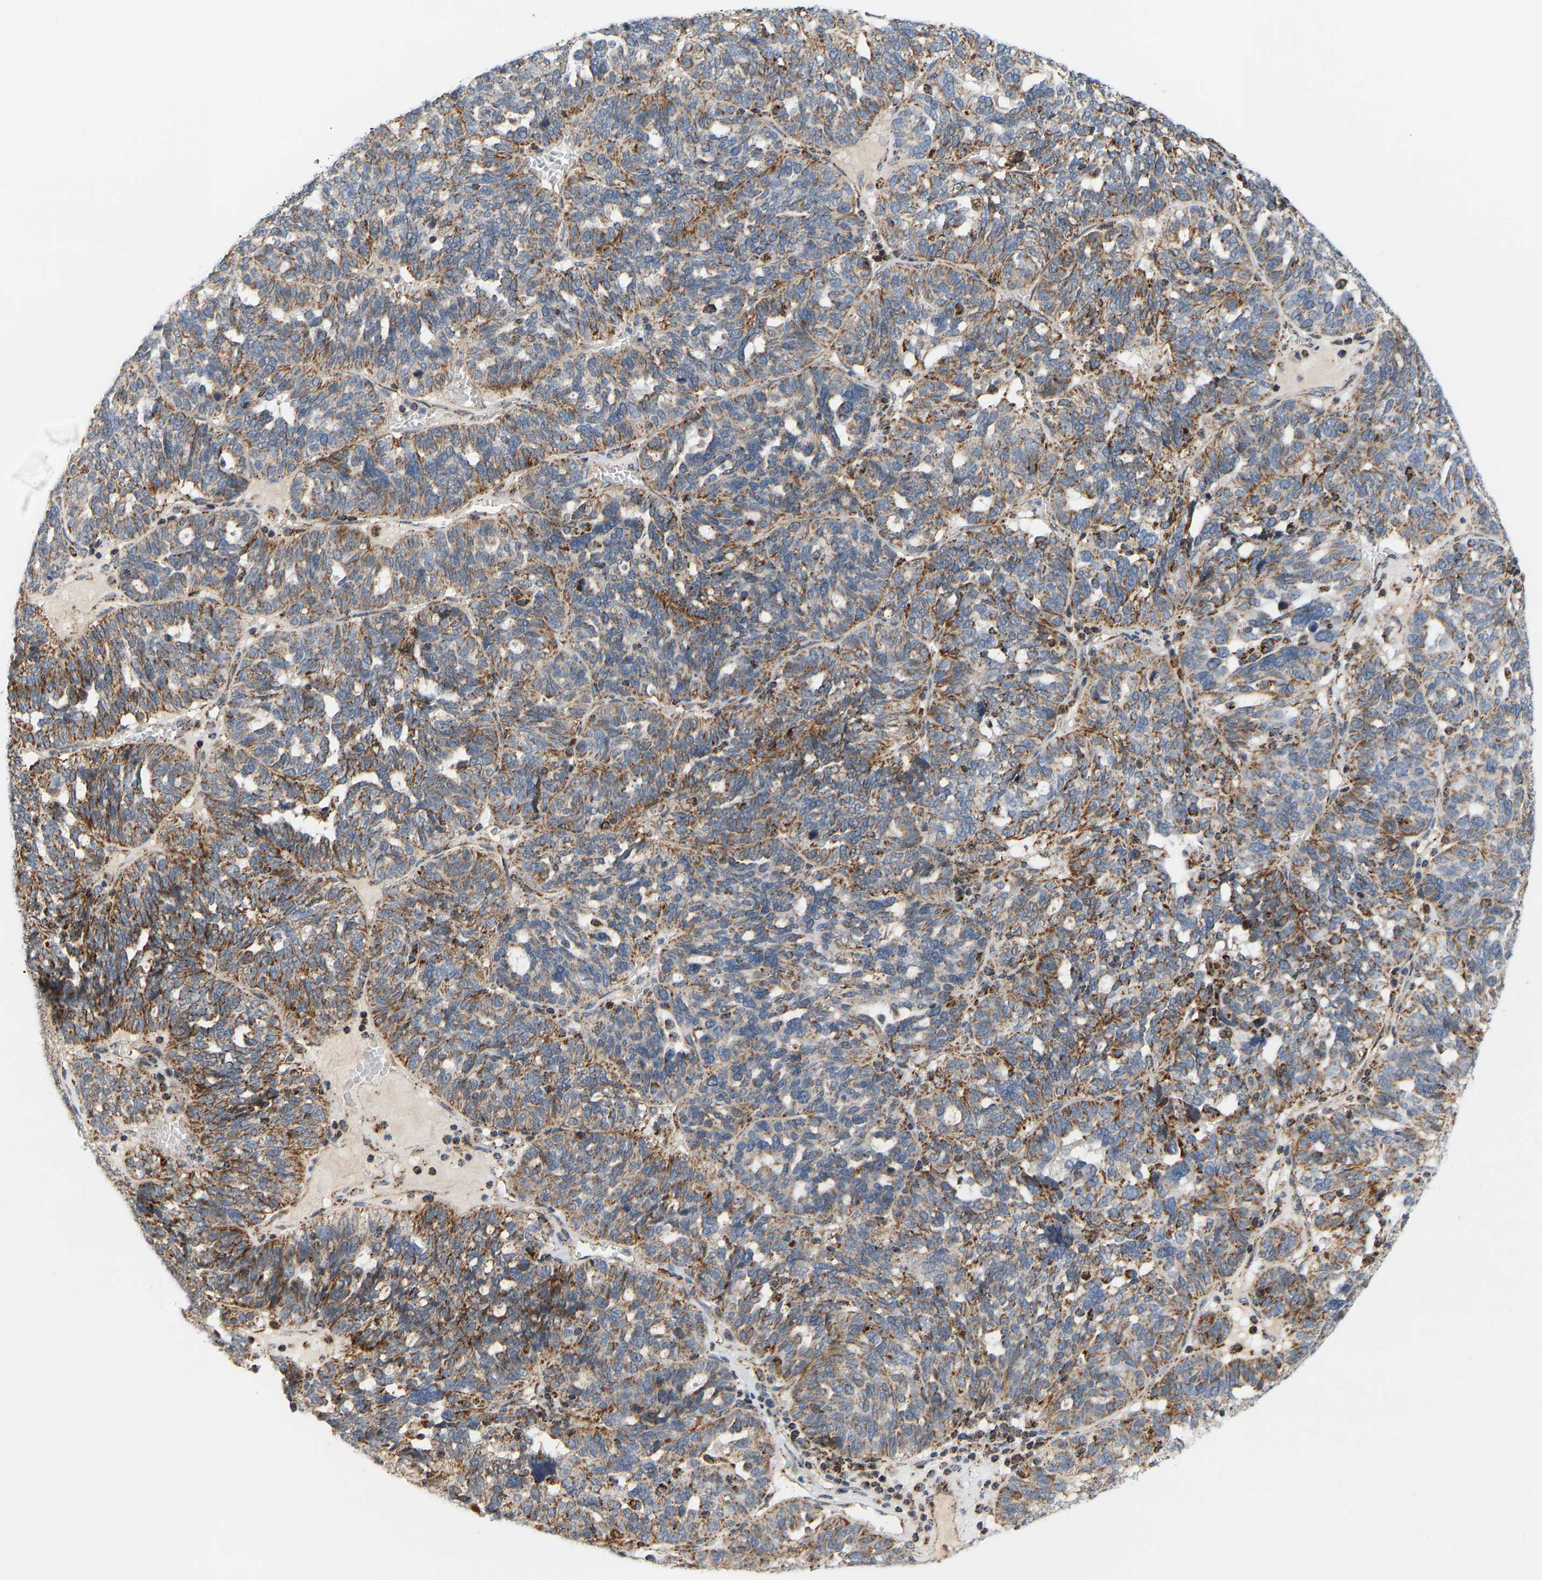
{"staining": {"intensity": "moderate", "quantity": ">75%", "location": "cytoplasmic/membranous"}, "tissue": "ovarian cancer", "cell_type": "Tumor cells", "image_type": "cancer", "snomed": [{"axis": "morphology", "description": "Cystadenocarcinoma, serous, NOS"}, {"axis": "topography", "description": "Ovary"}], "caption": "Brown immunohistochemical staining in human serous cystadenocarcinoma (ovarian) demonstrates moderate cytoplasmic/membranous expression in approximately >75% of tumor cells.", "gene": "GPSM2", "patient": {"sex": "female", "age": 59}}